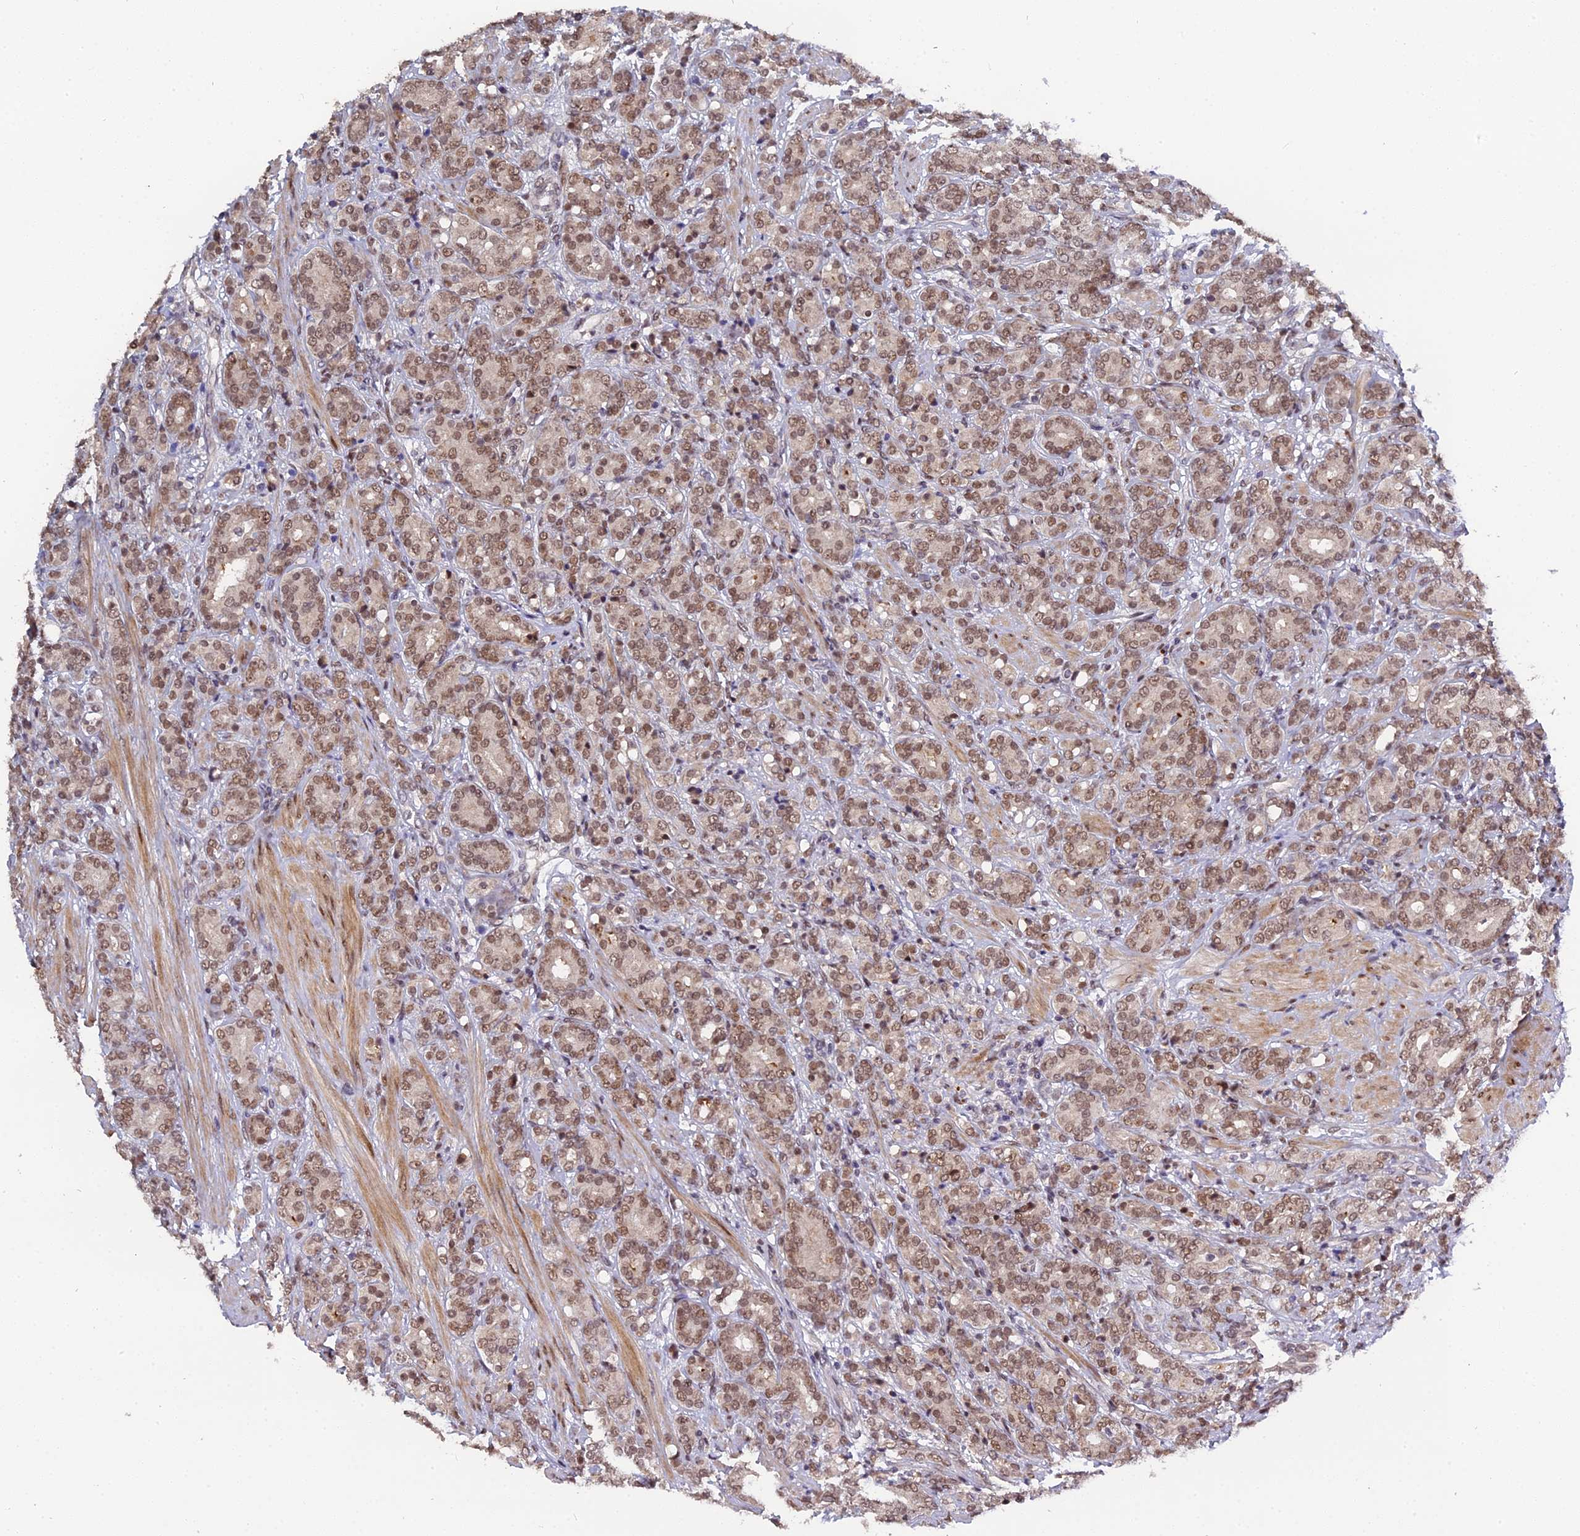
{"staining": {"intensity": "moderate", "quantity": ">75%", "location": "nuclear"}, "tissue": "prostate cancer", "cell_type": "Tumor cells", "image_type": "cancer", "snomed": [{"axis": "morphology", "description": "Adenocarcinoma, High grade"}, {"axis": "topography", "description": "Prostate"}], "caption": "Prostate cancer tissue shows moderate nuclear expression in about >75% of tumor cells, visualized by immunohistochemistry. The staining was performed using DAB (3,3'-diaminobenzidine), with brown indicating positive protein expression. Nuclei are stained blue with hematoxylin.", "gene": "PYGO1", "patient": {"sex": "male", "age": 62}}